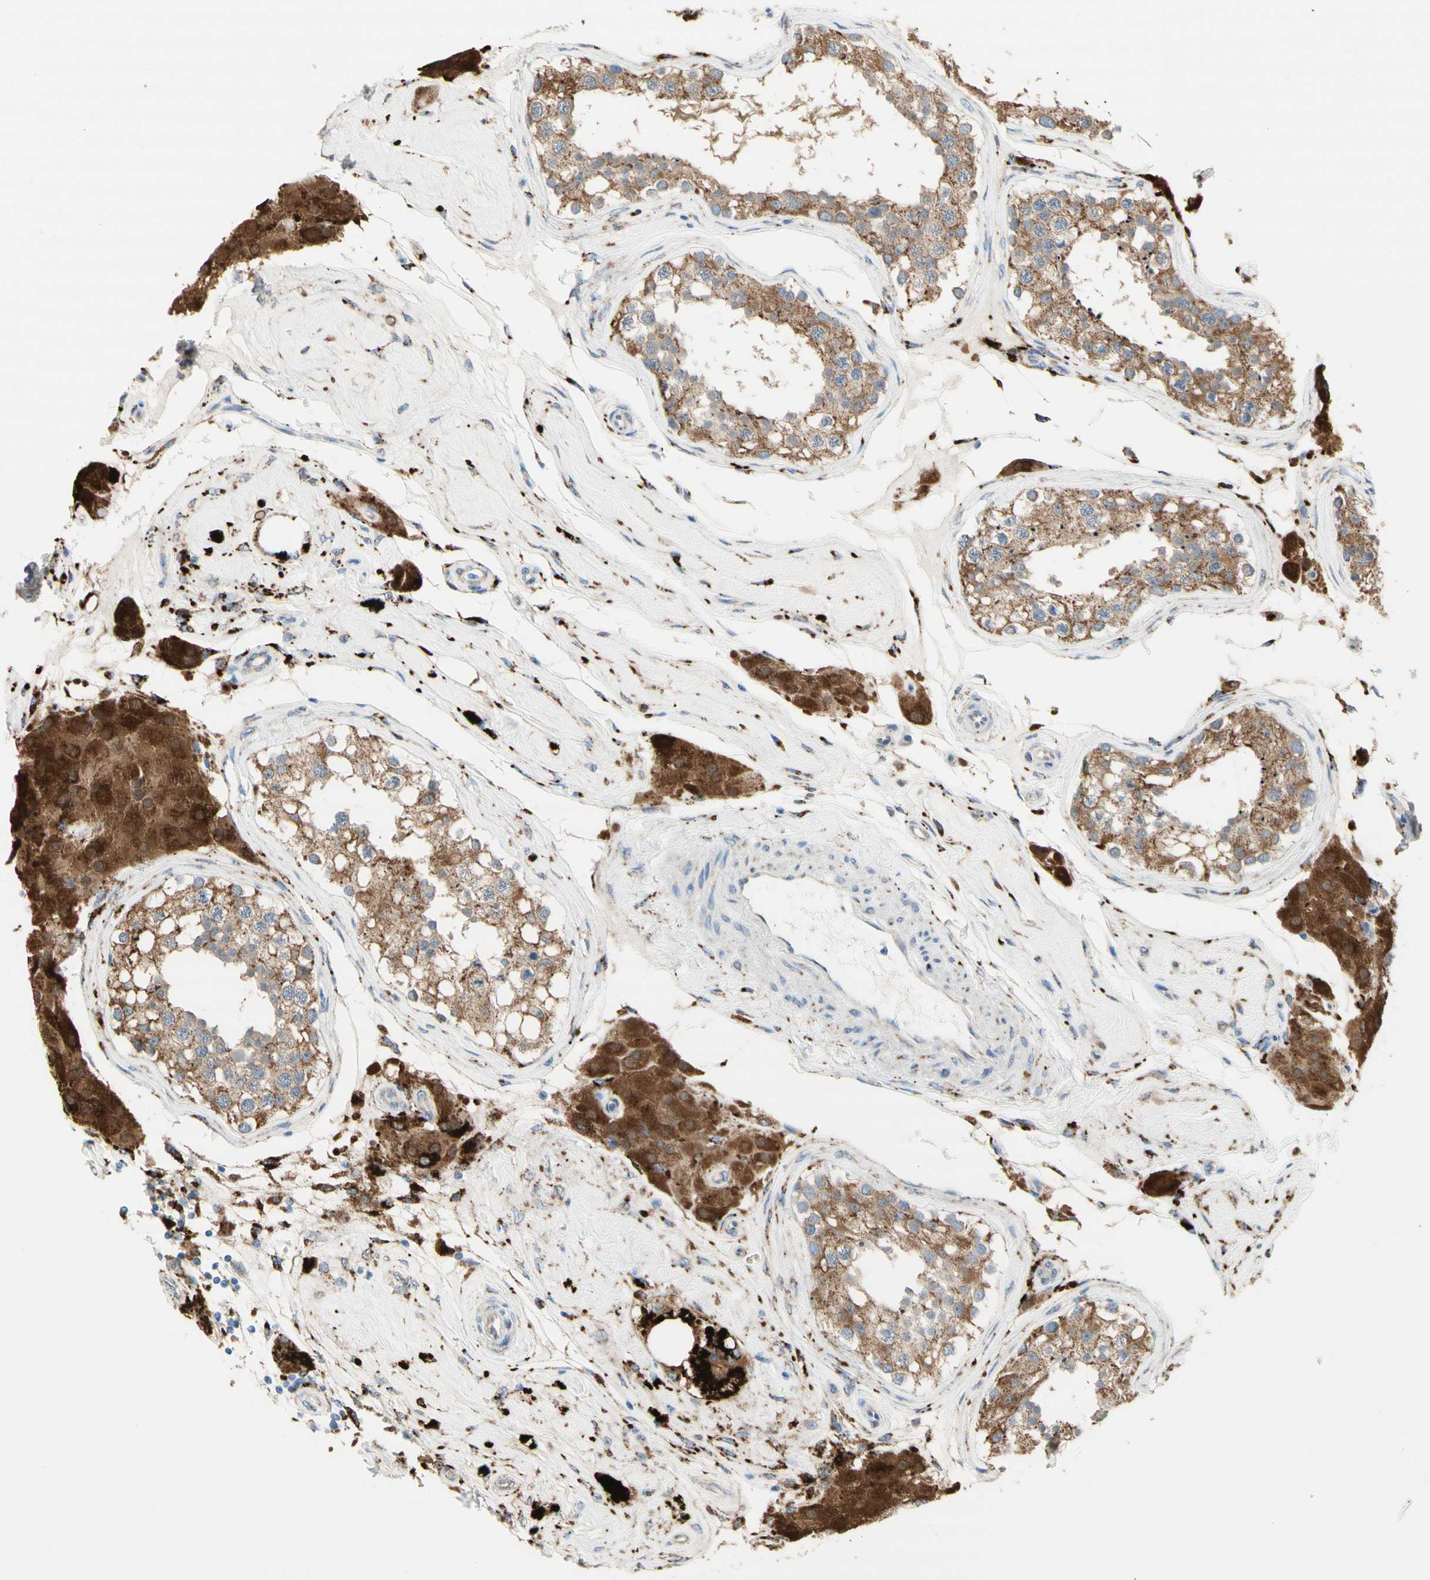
{"staining": {"intensity": "moderate", "quantity": ">75%", "location": "cytoplasmic/membranous"}, "tissue": "testis", "cell_type": "Cells in seminiferous ducts", "image_type": "normal", "snomed": [{"axis": "morphology", "description": "Normal tissue, NOS"}, {"axis": "topography", "description": "Testis"}], "caption": "Immunohistochemistry of normal testis reveals medium levels of moderate cytoplasmic/membranous staining in about >75% of cells in seminiferous ducts. (DAB IHC with brightfield microscopy, high magnification).", "gene": "URB2", "patient": {"sex": "male", "age": 68}}